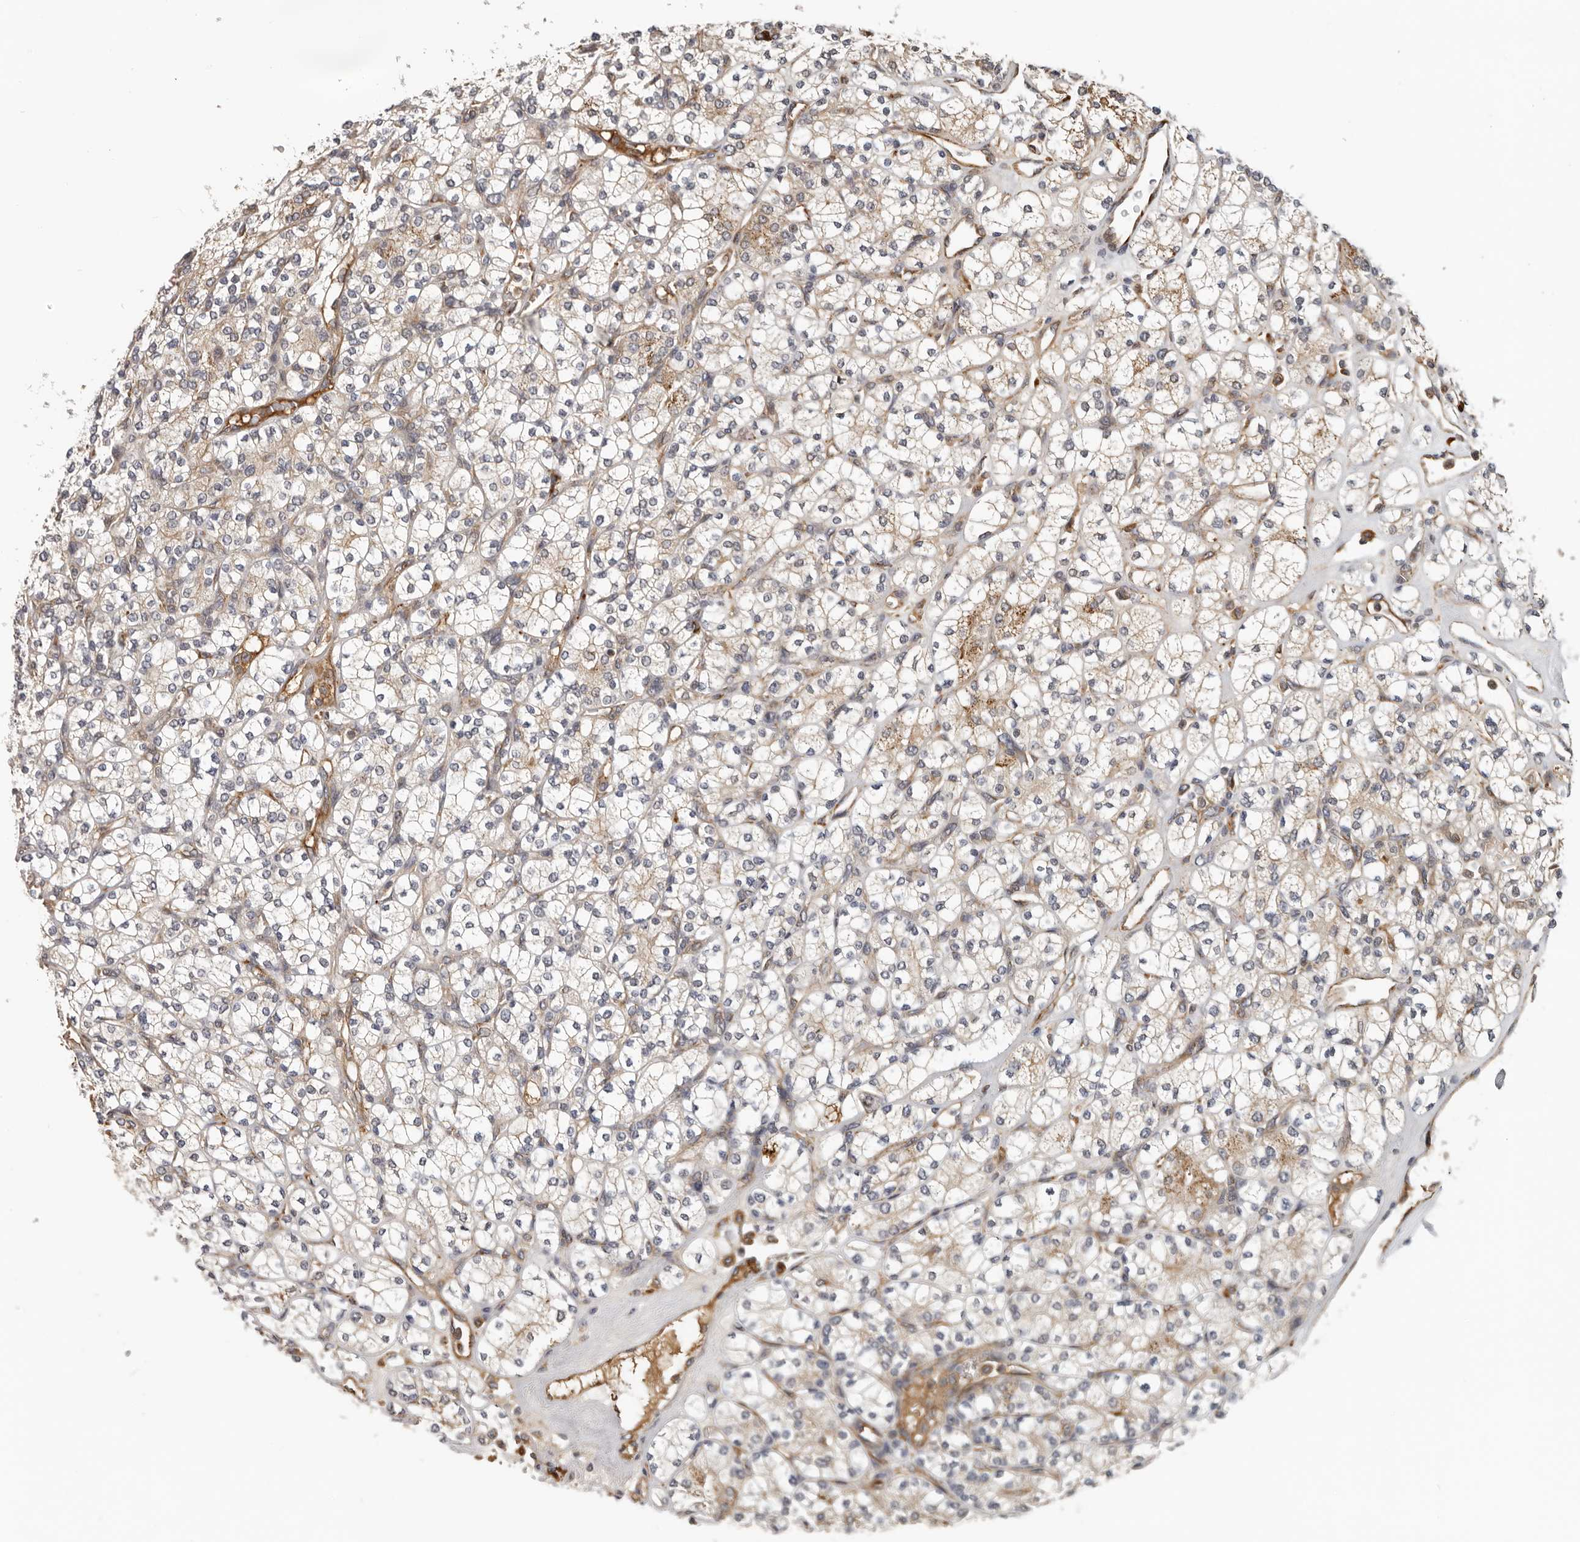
{"staining": {"intensity": "weak", "quantity": "25%-75%", "location": "cytoplasmic/membranous"}, "tissue": "renal cancer", "cell_type": "Tumor cells", "image_type": "cancer", "snomed": [{"axis": "morphology", "description": "Adenocarcinoma, NOS"}, {"axis": "topography", "description": "Kidney"}], "caption": "Immunohistochemical staining of renal cancer displays low levels of weak cytoplasmic/membranous staining in approximately 25%-75% of tumor cells. (DAB (3,3'-diaminobenzidine) IHC, brown staining for protein, blue staining for nuclei).", "gene": "RNF157", "patient": {"sex": "male", "age": 77}}